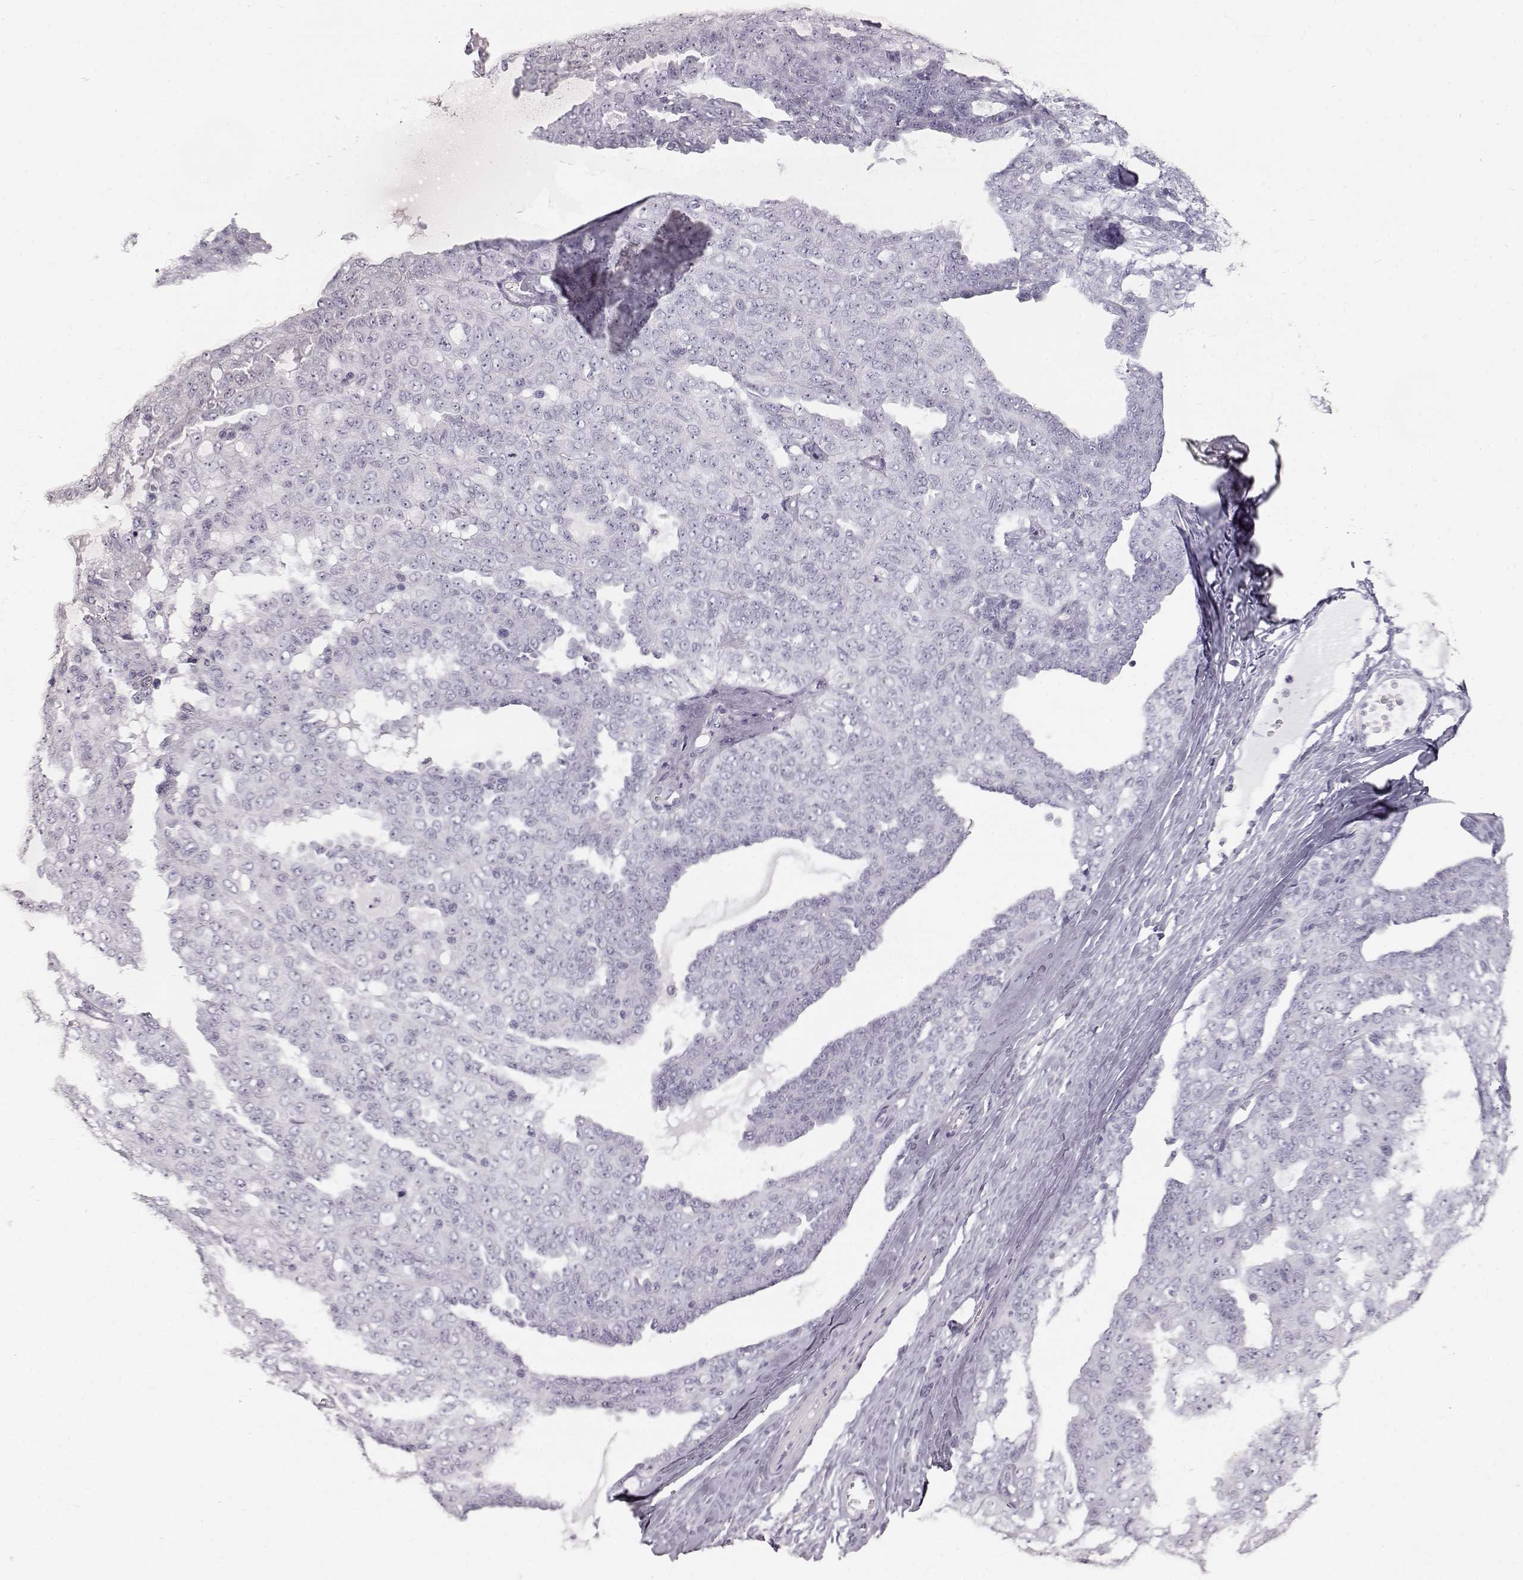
{"staining": {"intensity": "negative", "quantity": "none", "location": "none"}, "tissue": "ovarian cancer", "cell_type": "Tumor cells", "image_type": "cancer", "snomed": [{"axis": "morphology", "description": "Cystadenocarcinoma, serous, NOS"}, {"axis": "topography", "description": "Ovary"}], "caption": "This is a micrograph of immunohistochemistry staining of ovarian cancer (serous cystadenocarcinoma), which shows no expression in tumor cells.", "gene": "KRT33A", "patient": {"sex": "female", "age": 71}}